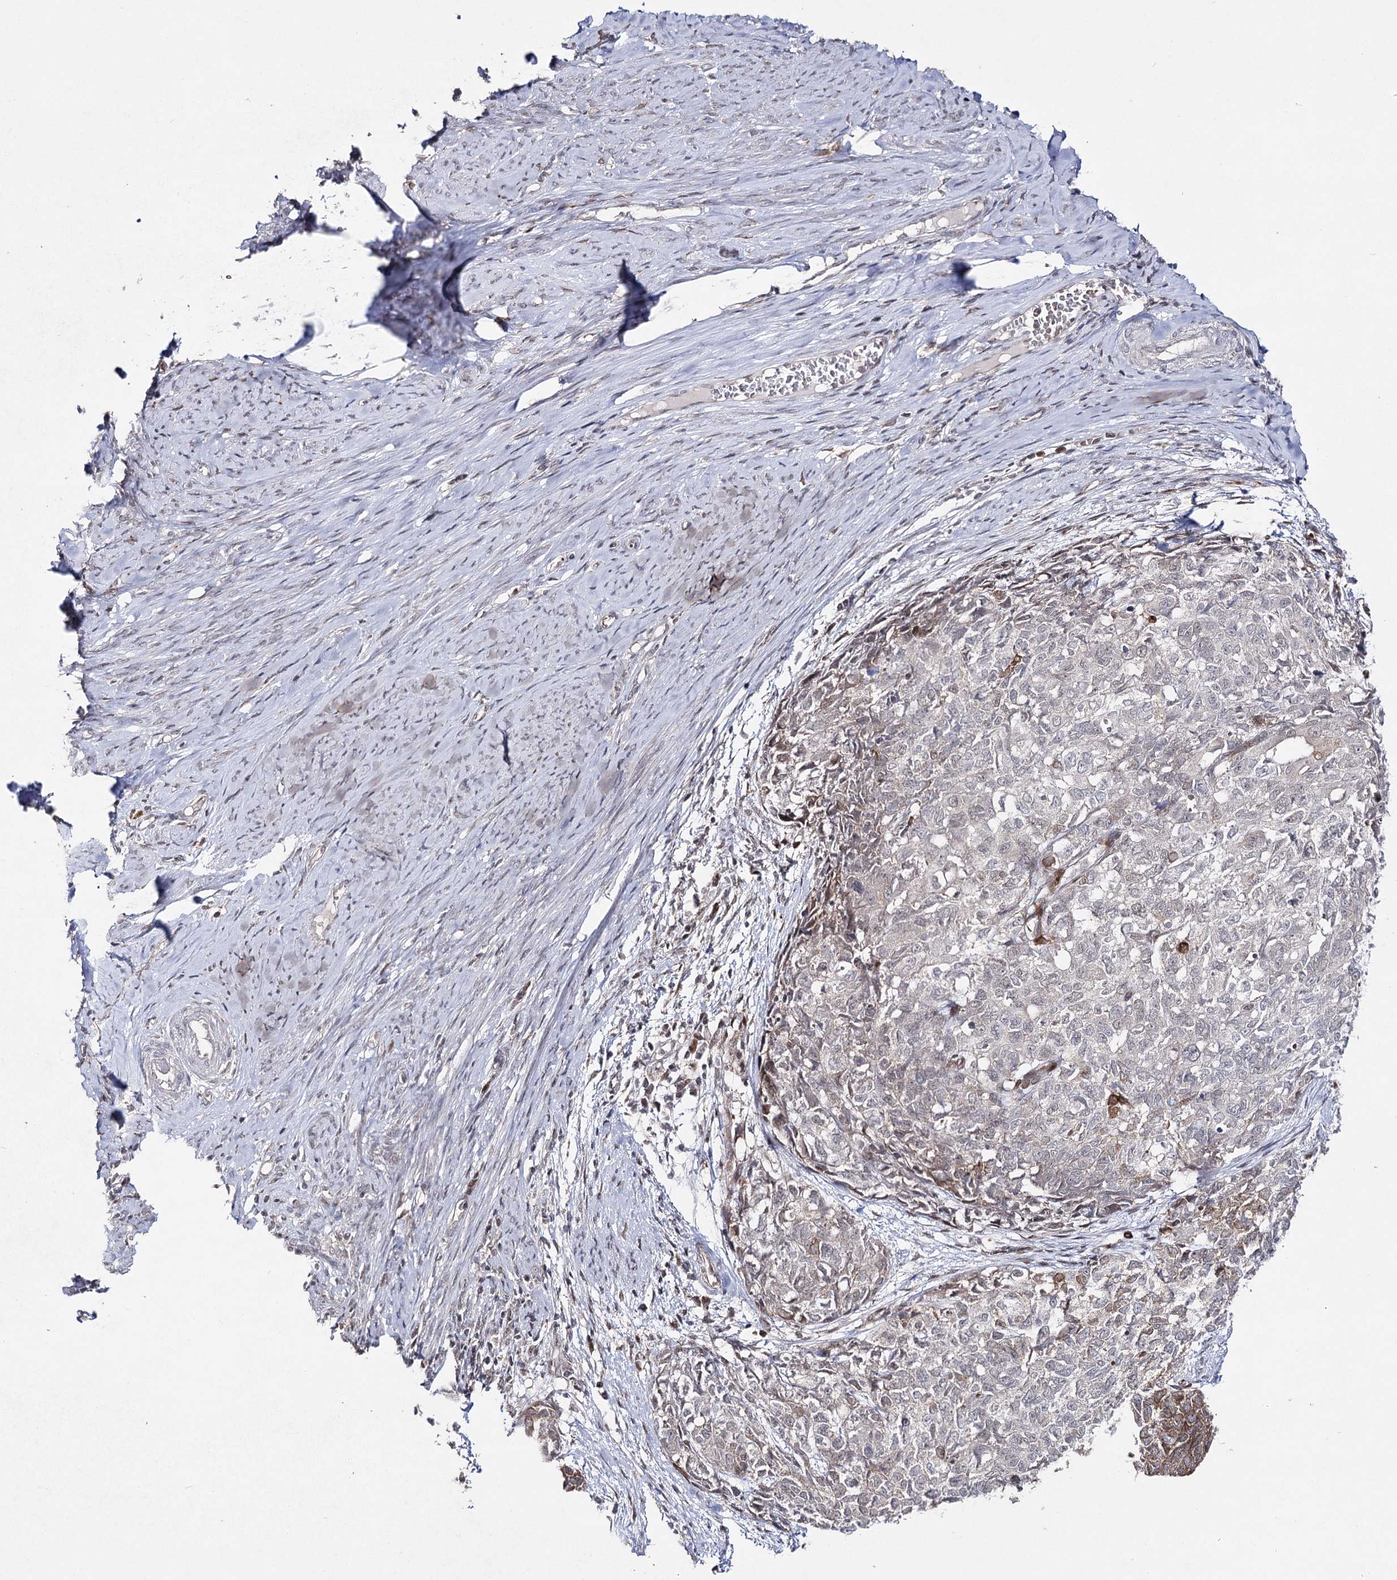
{"staining": {"intensity": "negative", "quantity": "none", "location": "none"}, "tissue": "cervical cancer", "cell_type": "Tumor cells", "image_type": "cancer", "snomed": [{"axis": "morphology", "description": "Squamous cell carcinoma, NOS"}, {"axis": "topography", "description": "Cervix"}], "caption": "High magnification brightfield microscopy of cervical cancer stained with DAB (brown) and counterstained with hematoxylin (blue): tumor cells show no significant expression.", "gene": "HSD11B2", "patient": {"sex": "female", "age": 63}}